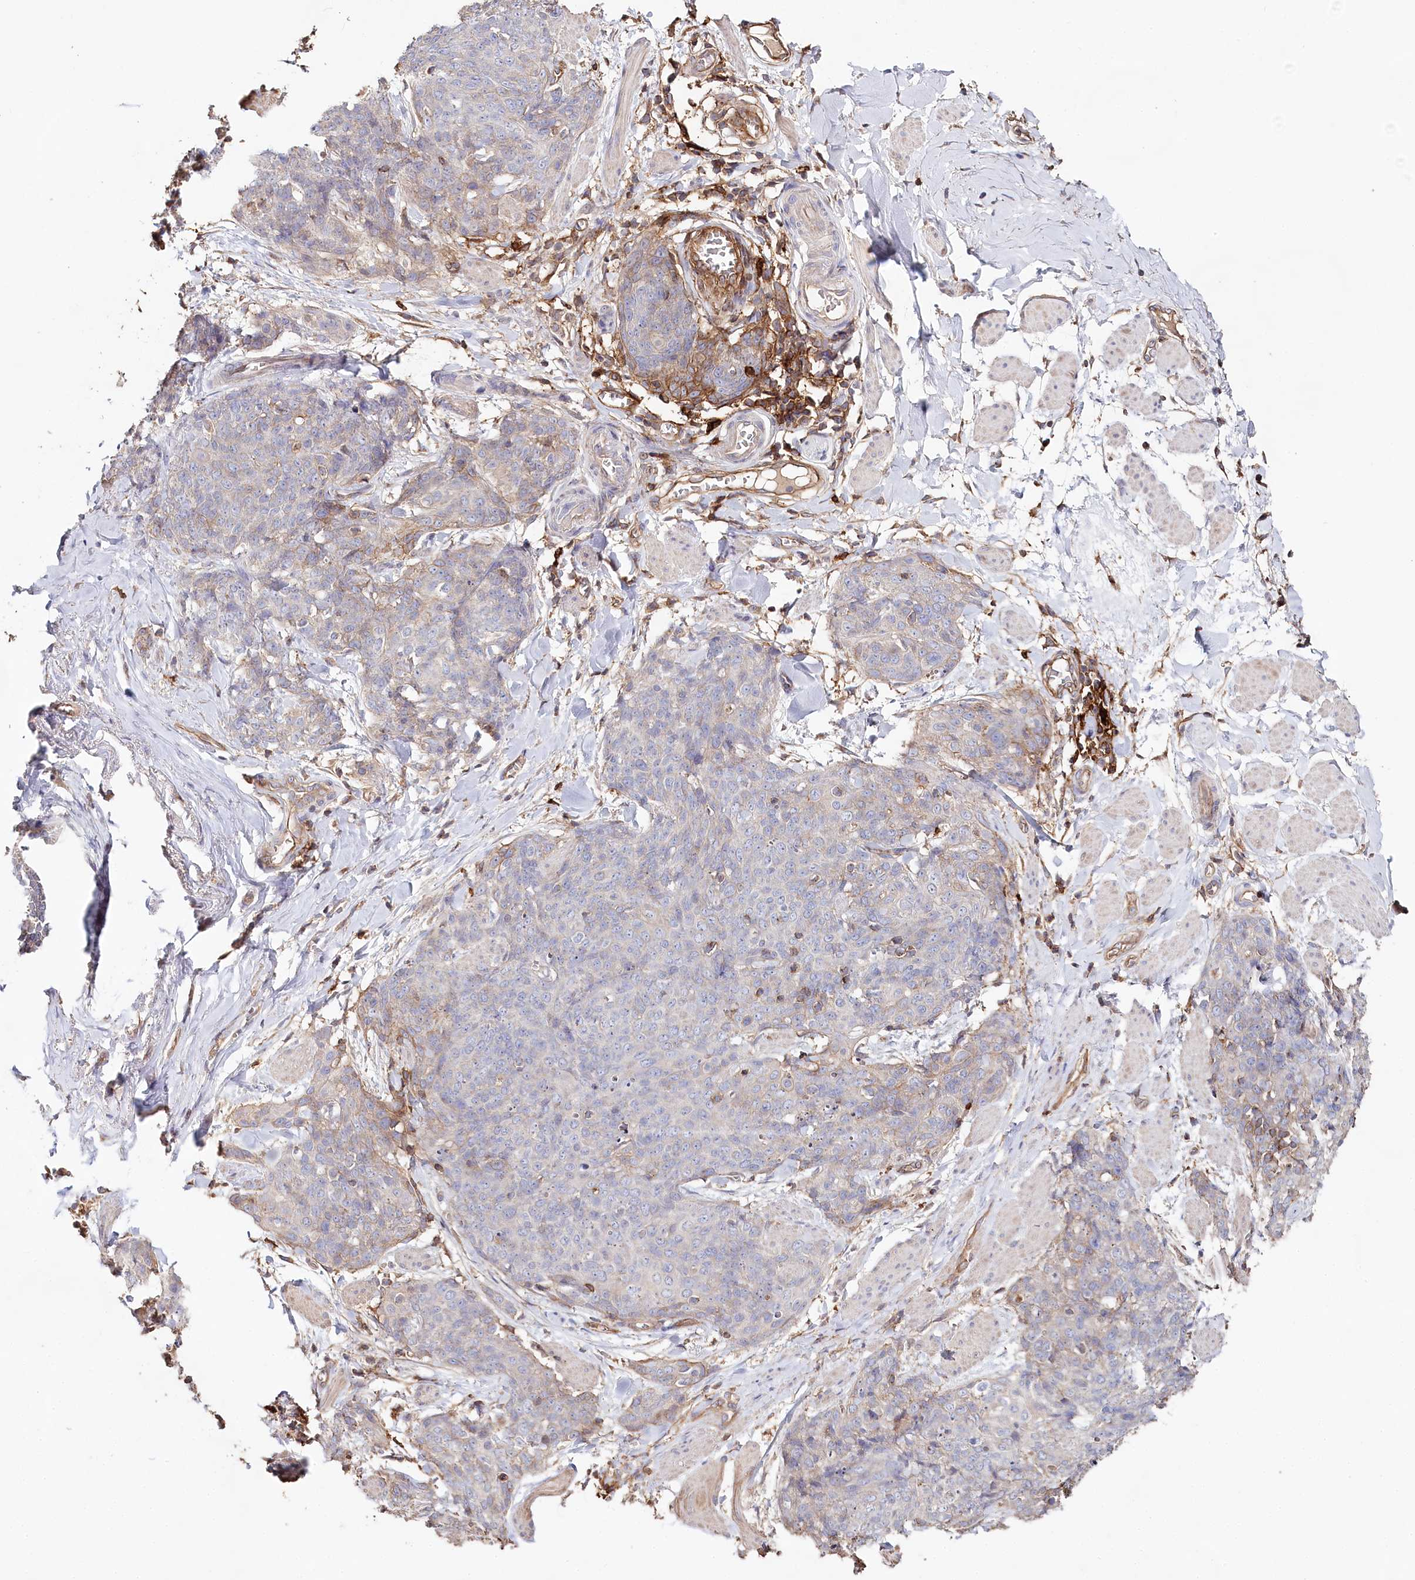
{"staining": {"intensity": "negative", "quantity": "none", "location": "none"}, "tissue": "skin cancer", "cell_type": "Tumor cells", "image_type": "cancer", "snomed": [{"axis": "morphology", "description": "Squamous cell carcinoma, NOS"}, {"axis": "topography", "description": "Skin"}, {"axis": "topography", "description": "Vulva"}], "caption": "Protein analysis of skin cancer demonstrates no significant positivity in tumor cells.", "gene": "RBP5", "patient": {"sex": "female", "age": 85}}